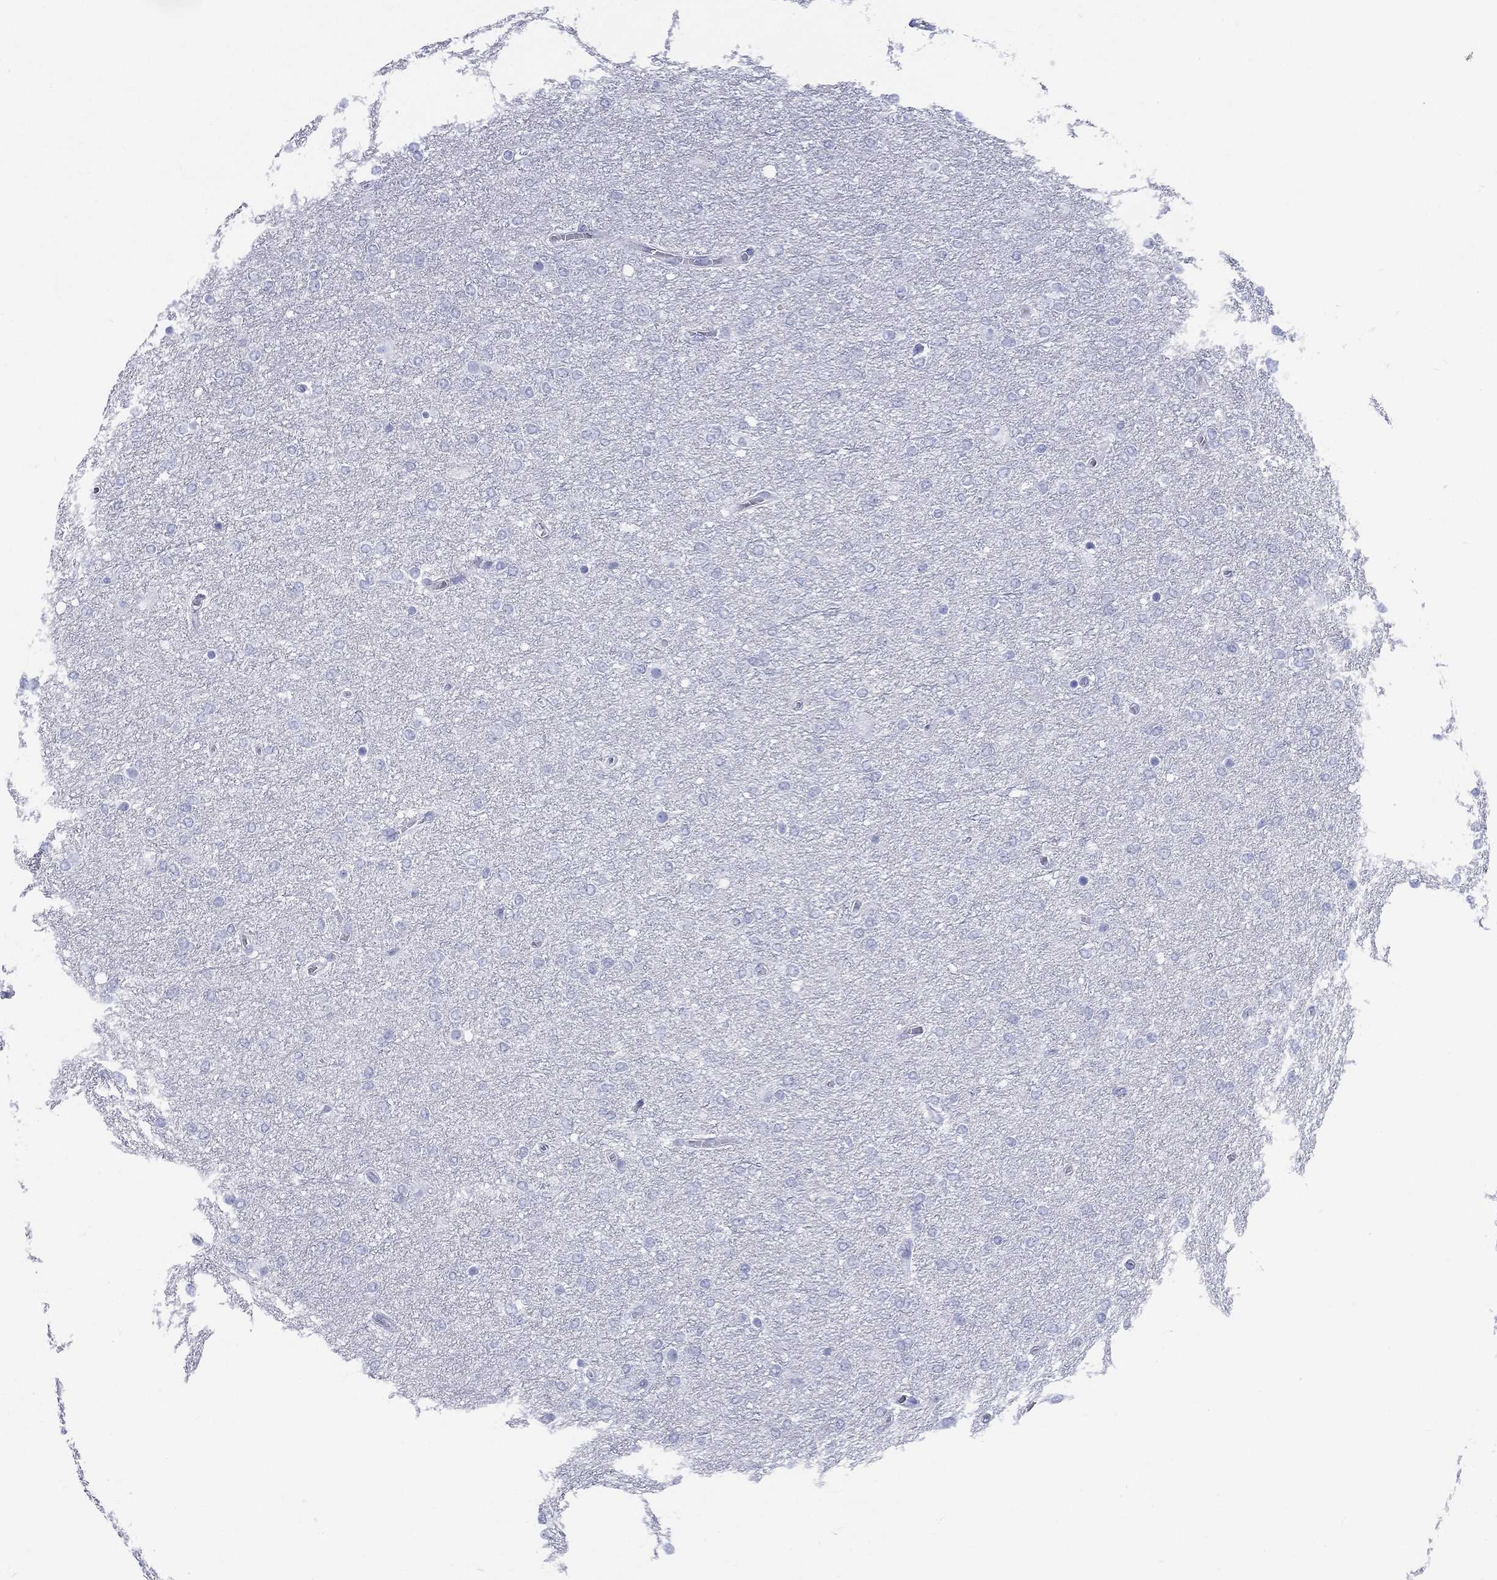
{"staining": {"intensity": "negative", "quantity": "none", "location": "none"}, "tissue": "glioma", "cell_type": "Tumor cells", "image_type": "cancer", "snomed": [{"axis": "morphology", "description": "Glioma, malignant, High grade"}, {"axis": "topography", "description": "Brain"}], "caption": "The immunohistochemistry histopathology image has no significant staining in tumor cells of glioma tissue.", "gene": "ETNPPL", "patient": {"sex": "female", "age": 61}}